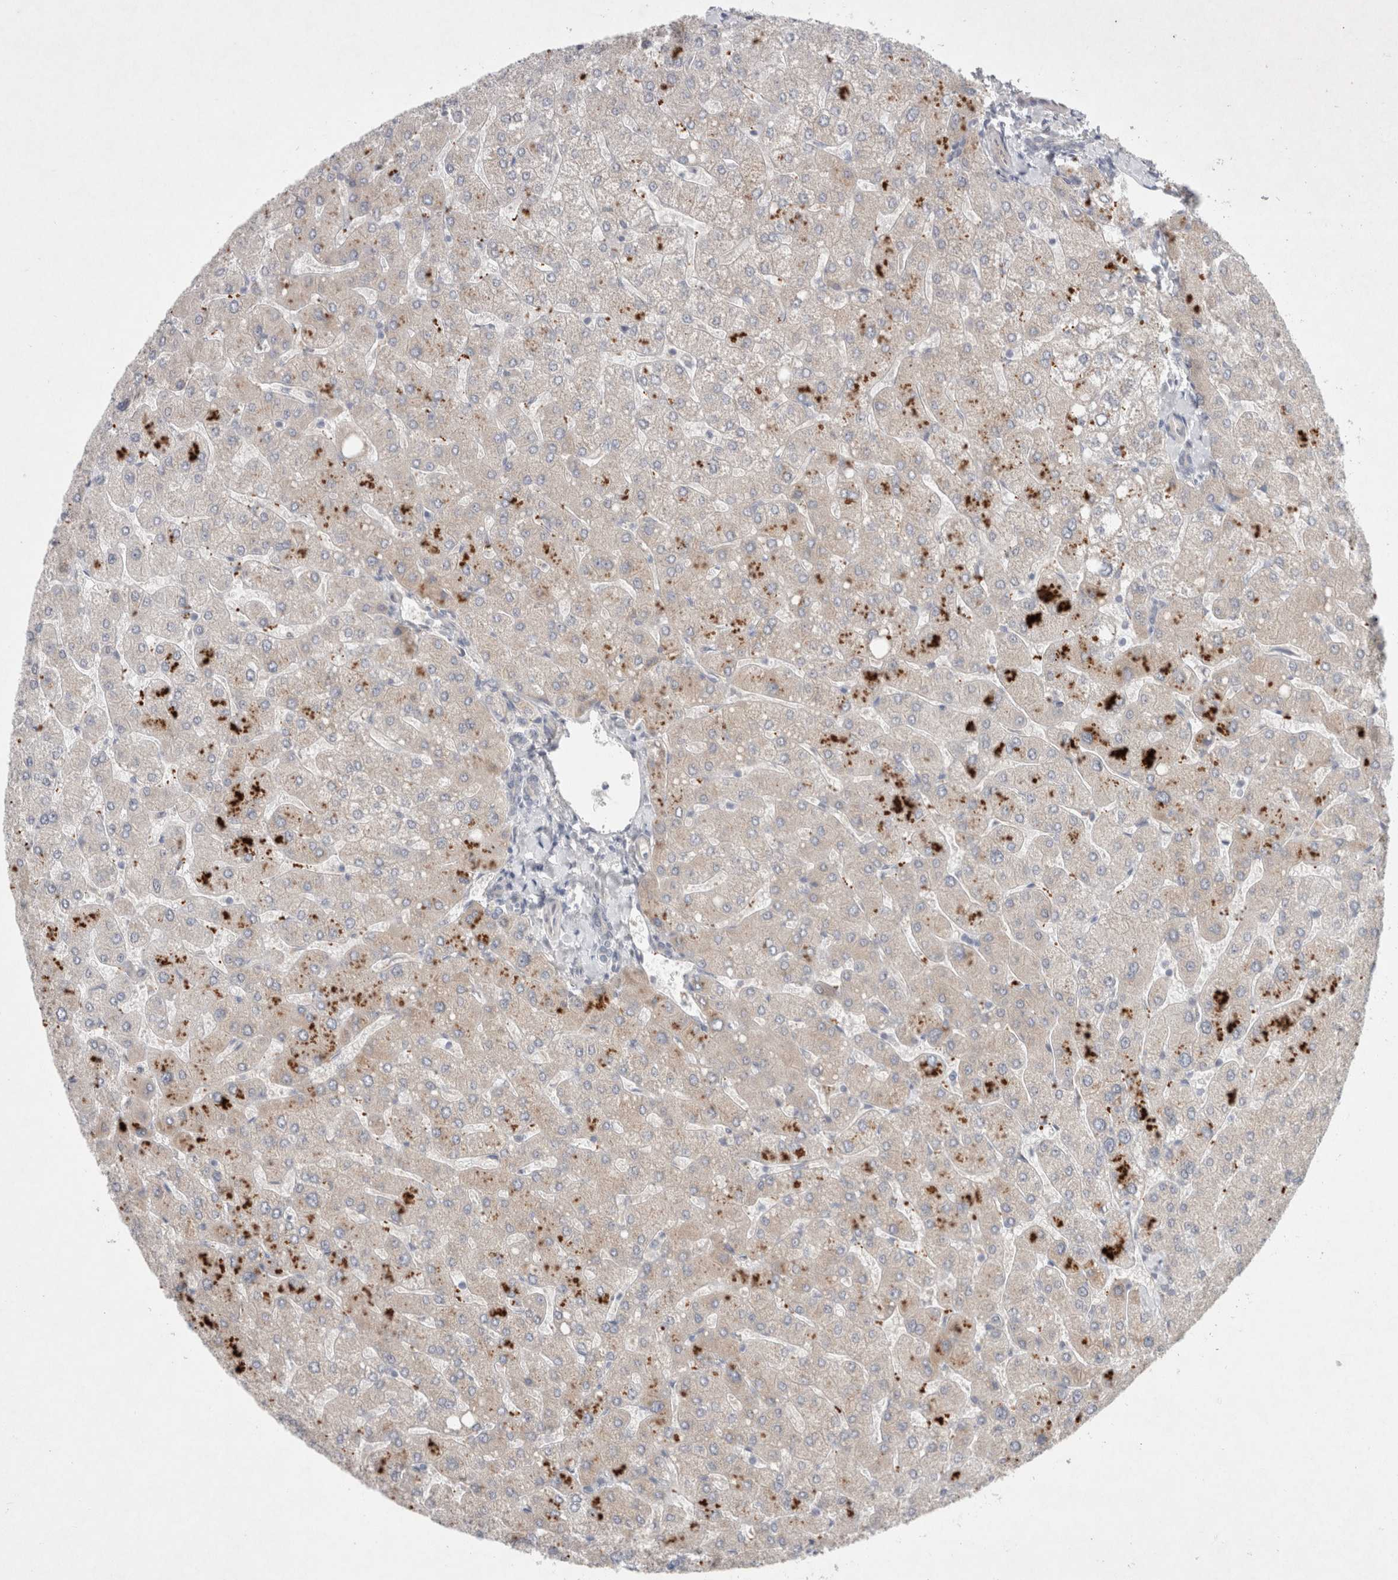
{"staining": {"intensity": "negative", "quantity": "none", "location": "none"}, "tissue": "liver", "cell_type": "Cholangiocytes", "image_type": "normal", "snomed": [{"axis": "morphology", "description": "Normal tissue, NOS"}, {"axis": "topography", "description": "Liver"}], "caption": "Immunohistochemical staining of normal human liver displays no significant positivity in cholangiocytes. (IHC, brightfield microscopy, high magnification).", "gene": "RASAL2", "patient": {"sex": "male", "age": 55}}